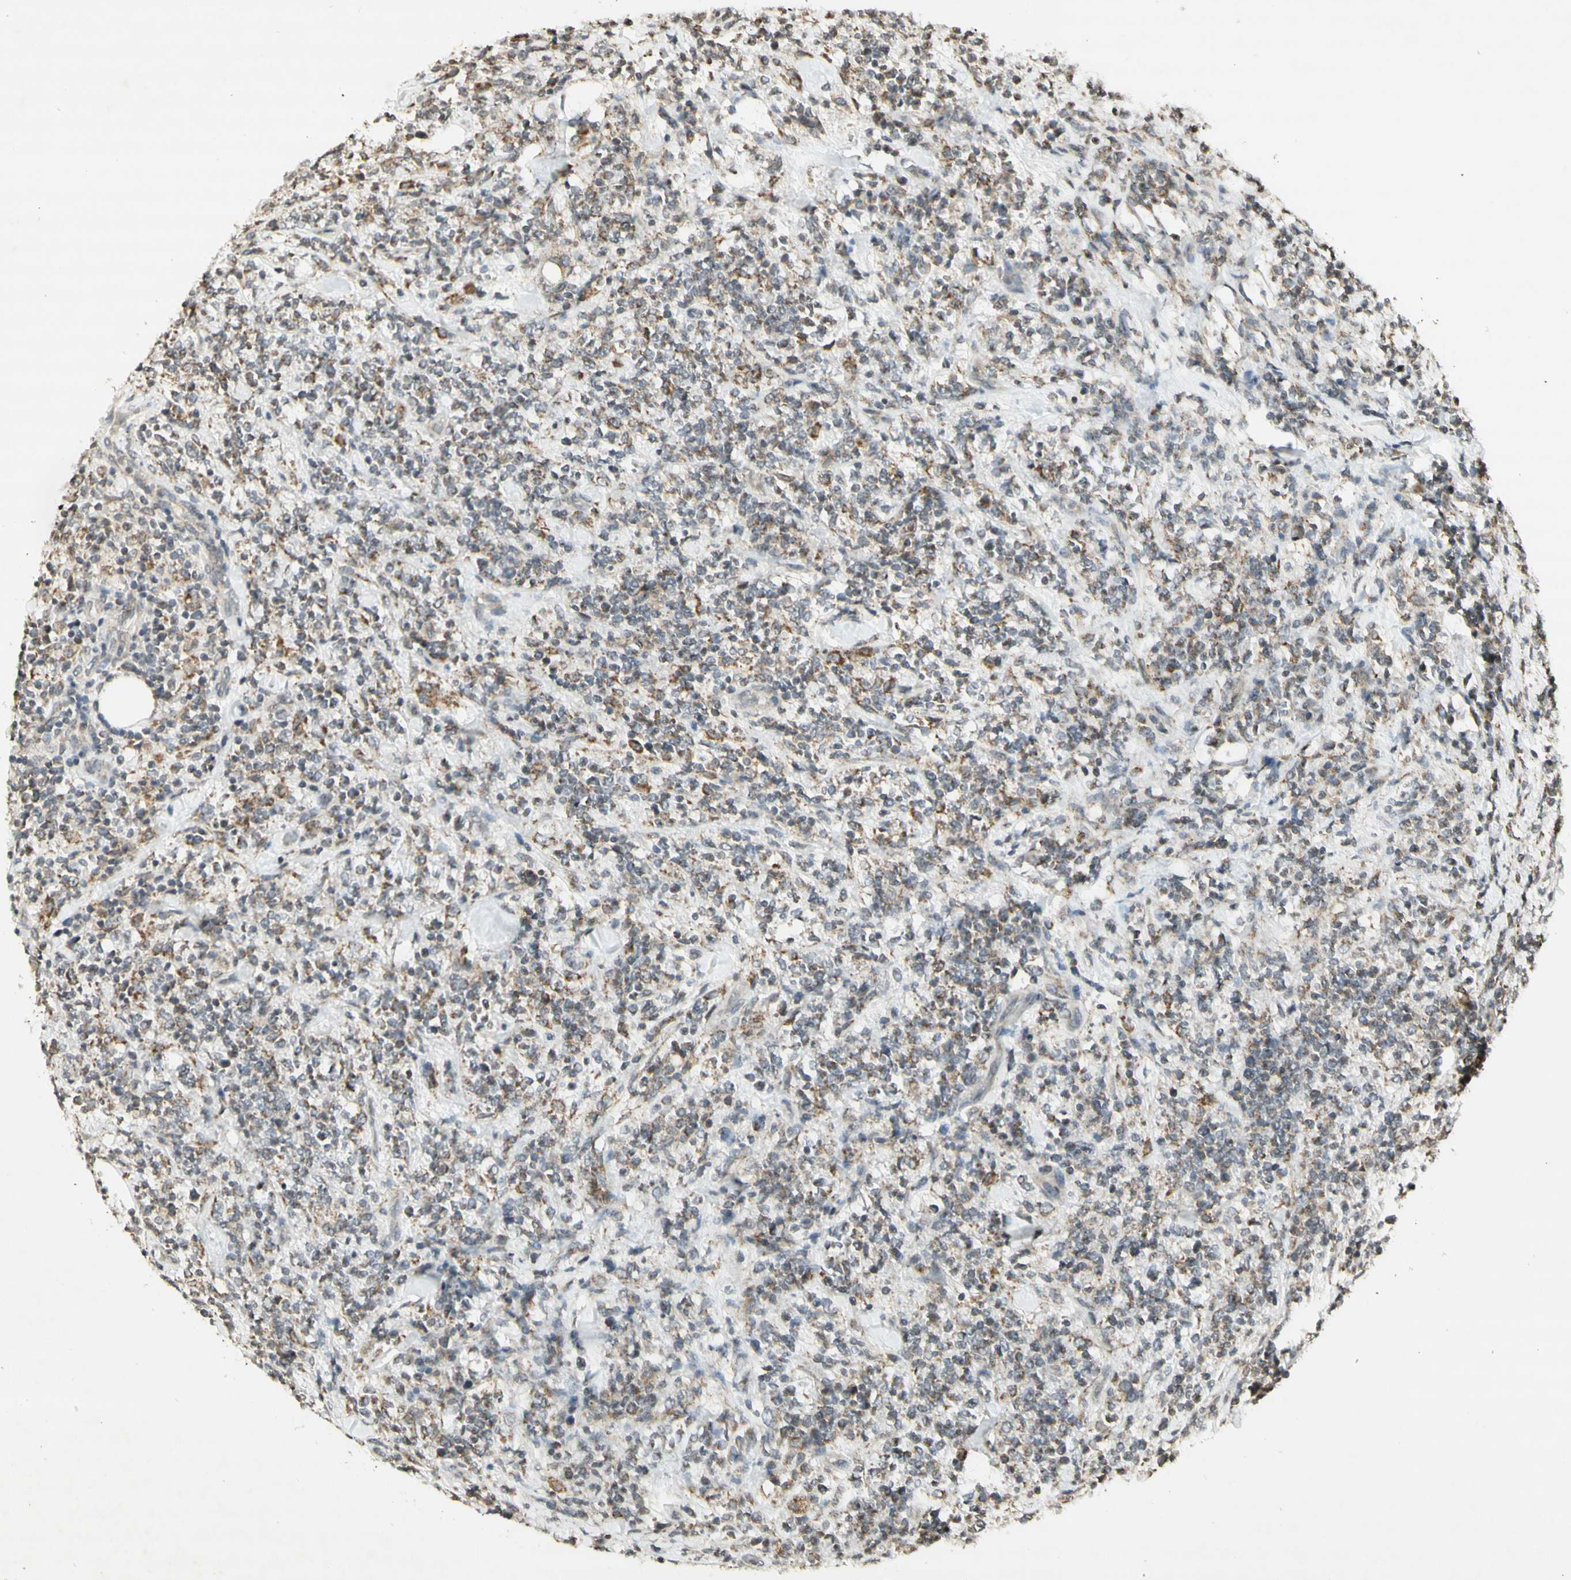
{"staining": {"intensity": "moderate", "quantity": "<25%", "location": "cytoplasmic/membranous"}, "tissue": "lymphoma", "cell_type": "Tumor cells", "image_type": "cancer", "snomed": [{"axis": "morphology", "description": "Malignant lymphoma, non-Hodgkin's type, High grade"}, {"axis": "topography", "description": "Soft tissue"}], "caption": "A low amount of moderate cytoplasmic/membranous expression is appreciated in approximately <25% of tumor cells in lymphoma tissue.", "gene": "CCNI", "patient": {"sex": "male", "age": 18}}